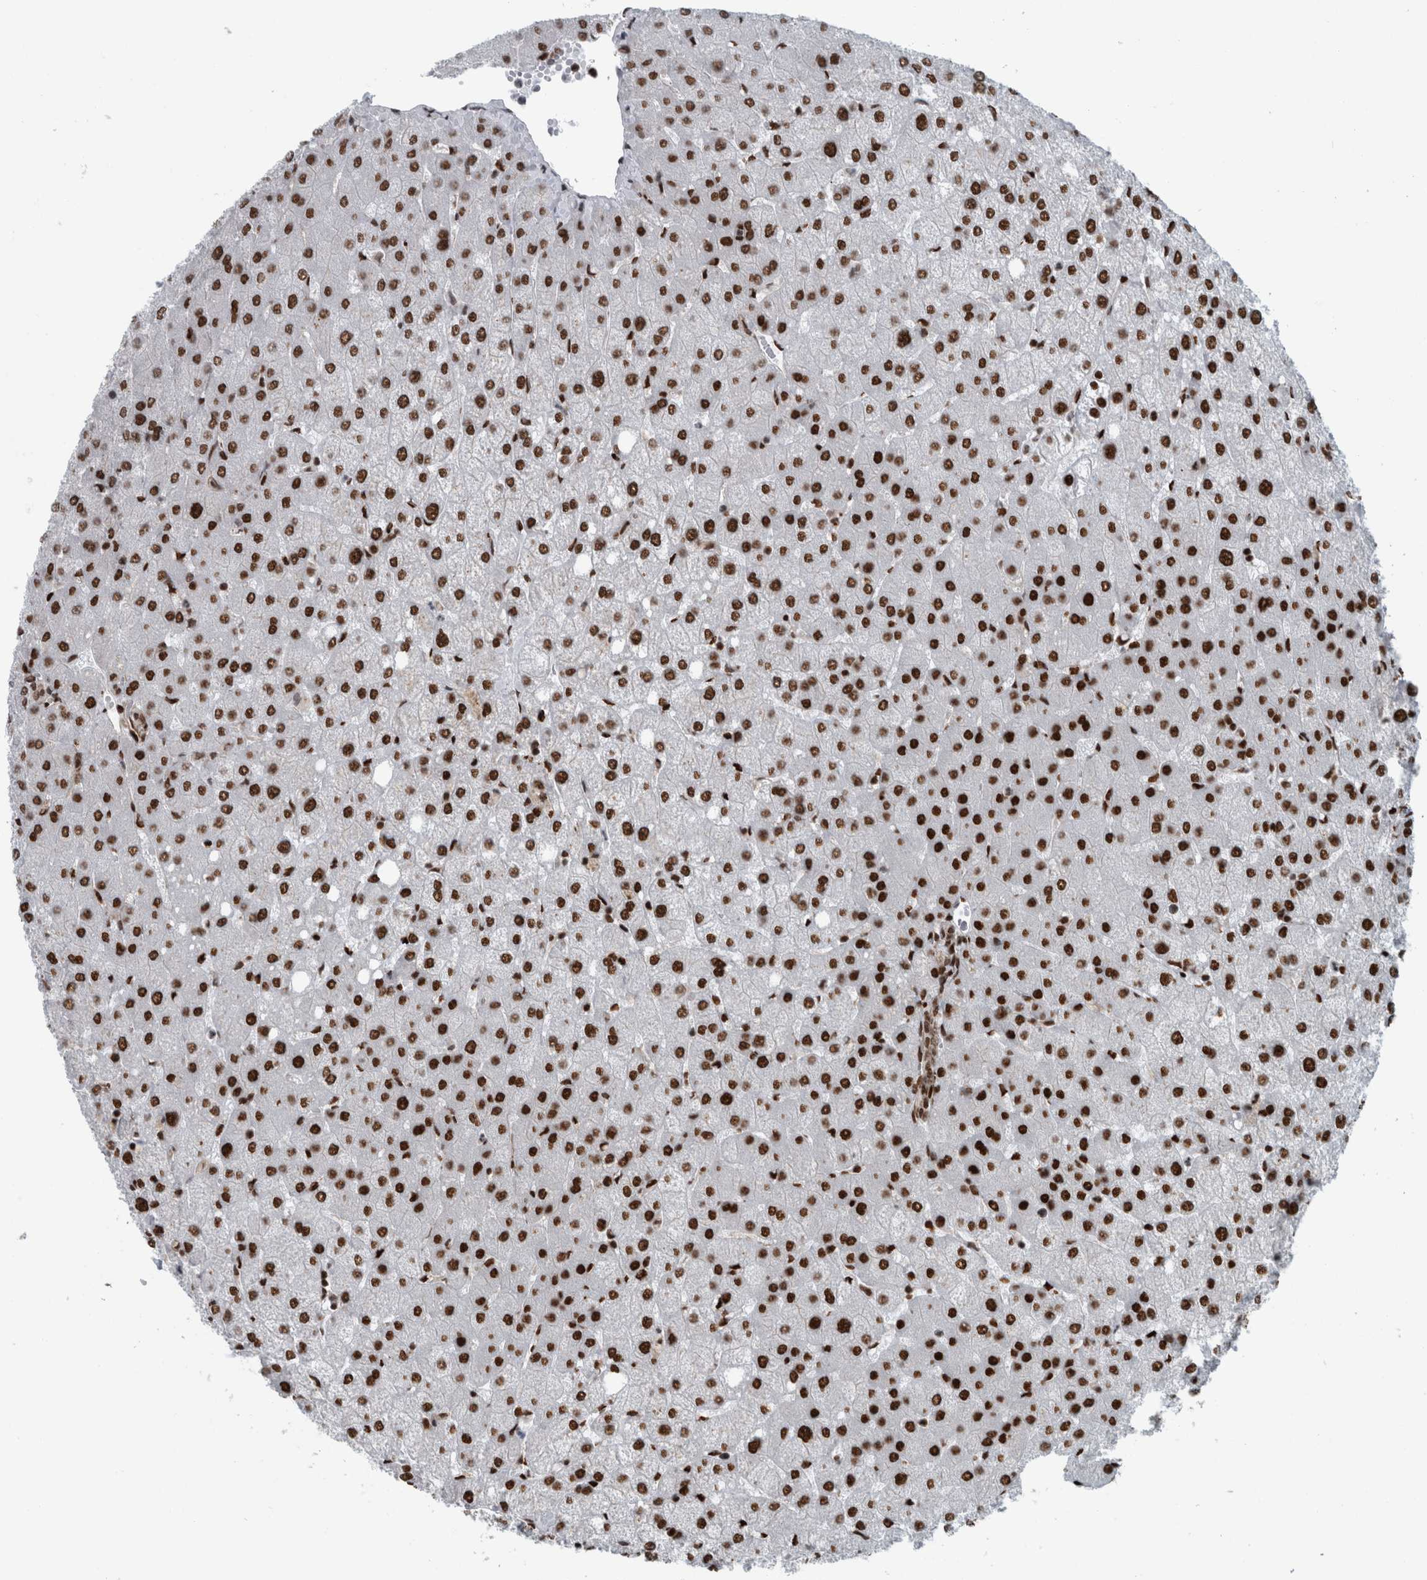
{"staining": {"intensity": "weak", "quantity": "25%-75%", "location": "nuclear"}, "tissue": "liver", "cell_type": "Cholangiocytes", "image_type": "normal", "snomed": [{"axis": "morphology", "description": "Normal tissue, NOS"}, {"axis": "topography", "description": "Liver"}], "caption": "This image exhibits immunohistochemistry (IHC) staining of benign human liver, with low weak nuclear expression in about 25%-75% of cholangiocytes.", "gene": "DNMT3A", "patient": {"sex": "female", "age": 54}}